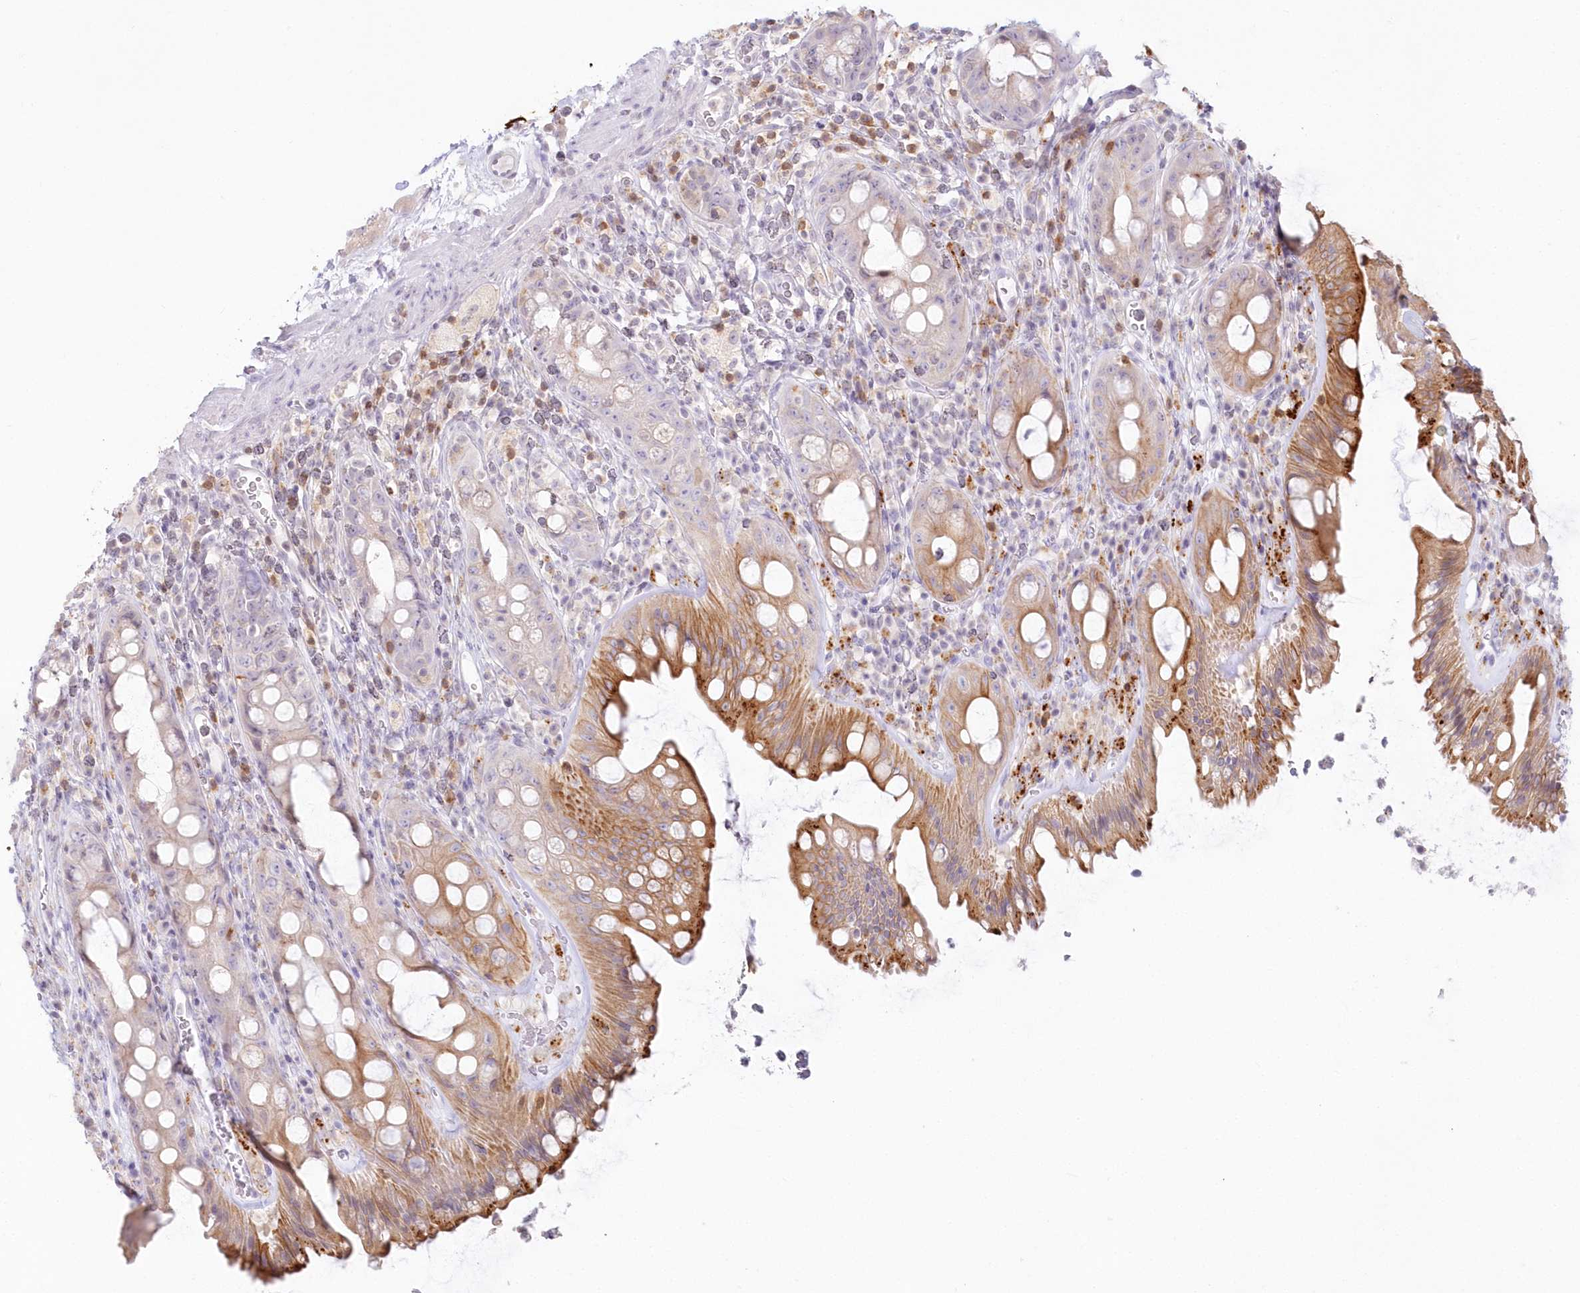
{"staining": {"intensity": "moderate", "quantity": "25%-75%", "location": "cytoplasmic/membranous"}, "tissue": "rectum", "cell_type": "Glandular cells", "image_type": "normal", "snomed": [{"axis": "morphology", "description": "Normal tissue, NOS"}, {"axis": "topography", "description": "Rectum"}], "caption": "An immunohistochemistry (IHC) histopathology image of normal tissue is shown. Protein staining in brown highlights moderate cytoplasmic/membranous positivity in rectum within glandular cells. The protein of interest is shown in brown color, while the nuclei are stained blue.", "gene": "MTMR3", "patient": {"sex": "female", "age": 57}}